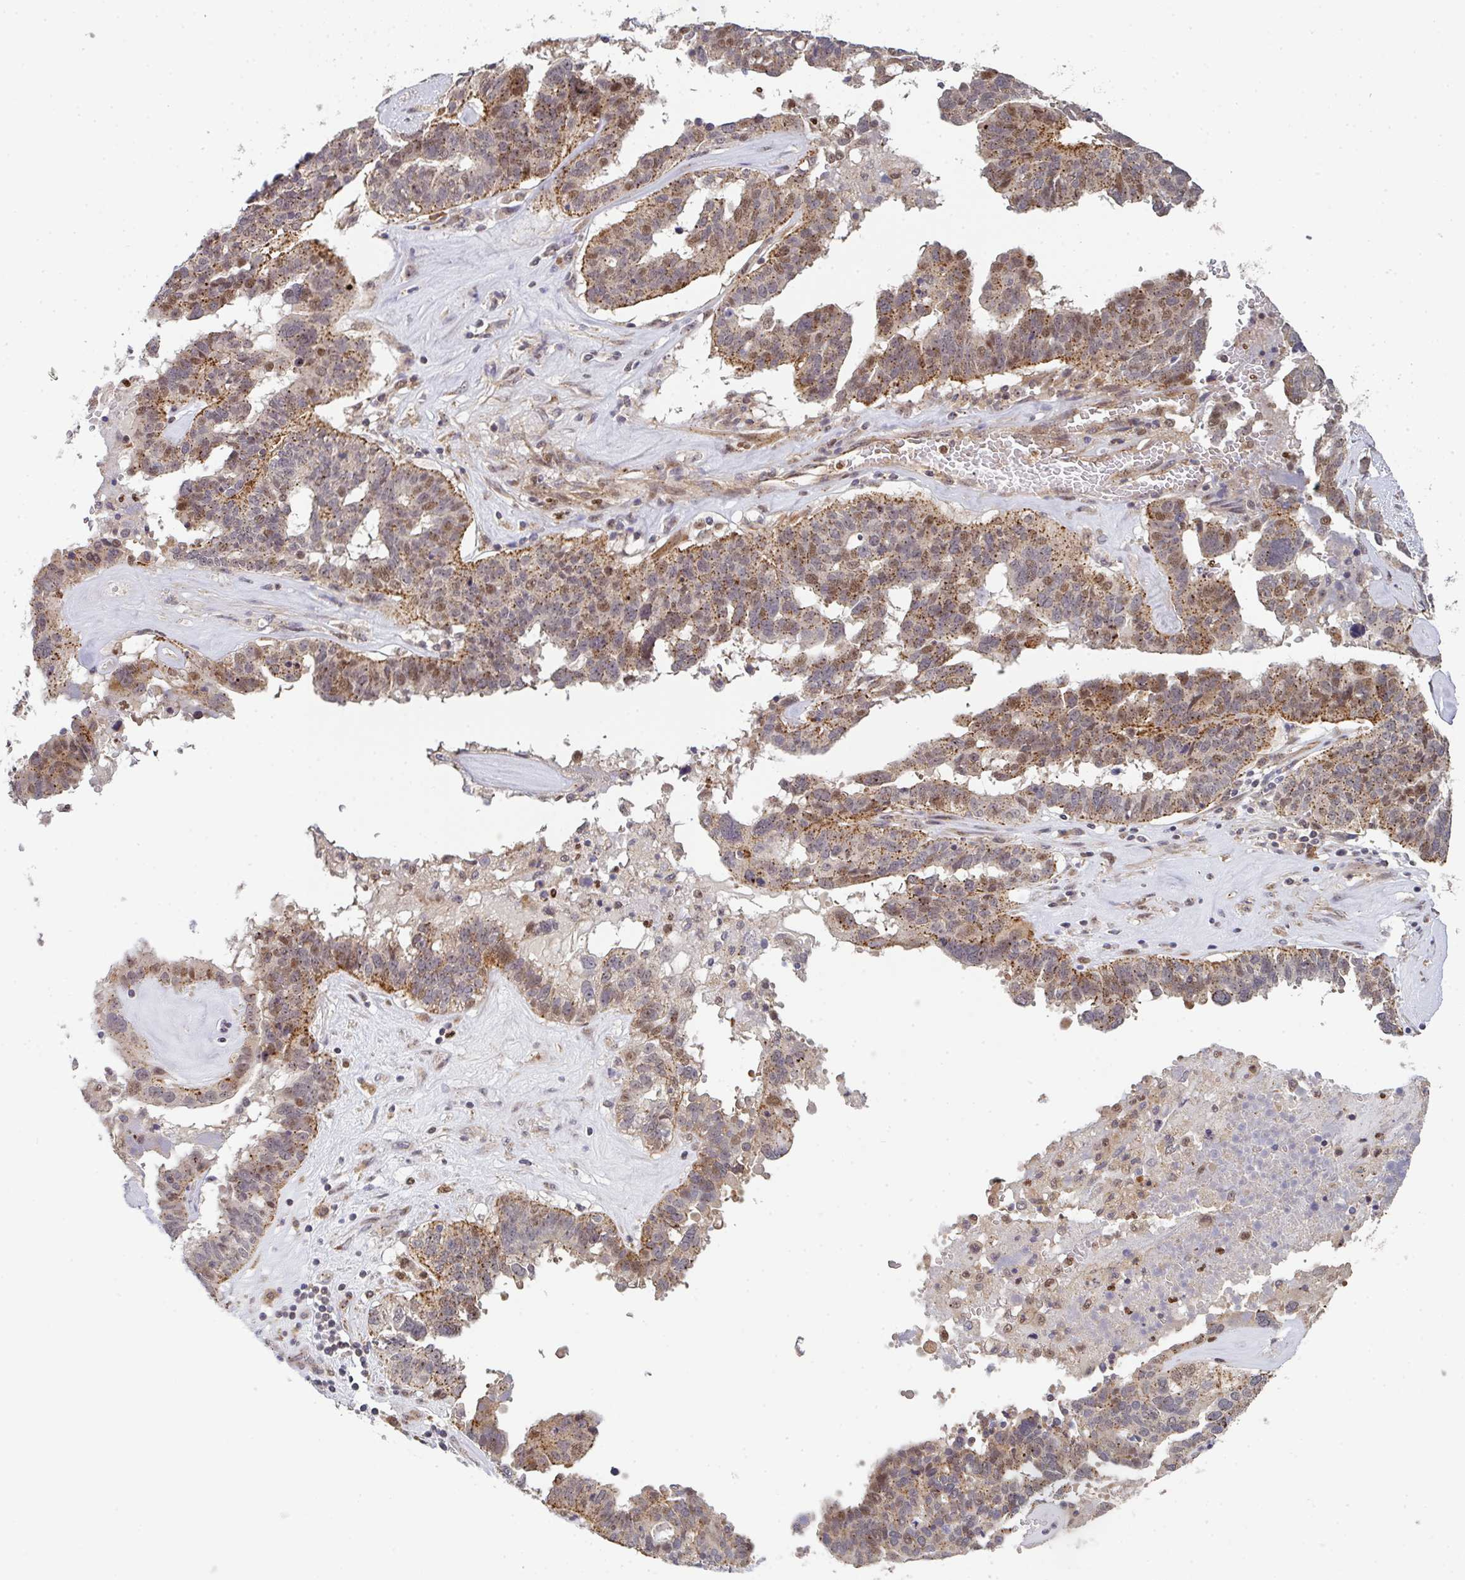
{"staining": {"intensity": "moderate", "quantity": "25%-75%", "location": "cytoplasmic/membranous,nuclear"}, "tissue": "ovarian cancer", "cell_type": "Tumor cells", "image_type": "cancer", "snomed": [{"axis": "morphology", "description": "Cystadenocarcinoma, serous, NOS"}, {"axis": "topography", "description": "Ovary"}], "caption": "A brown stain shows moderate cytoplasmic/membranous and nuclear positivity of a protein in human serous cystadenocarcinoma (ovarian) tumor cells.", "gene": "SIMC1", "patient": {"sex": "female", "age": 59}}